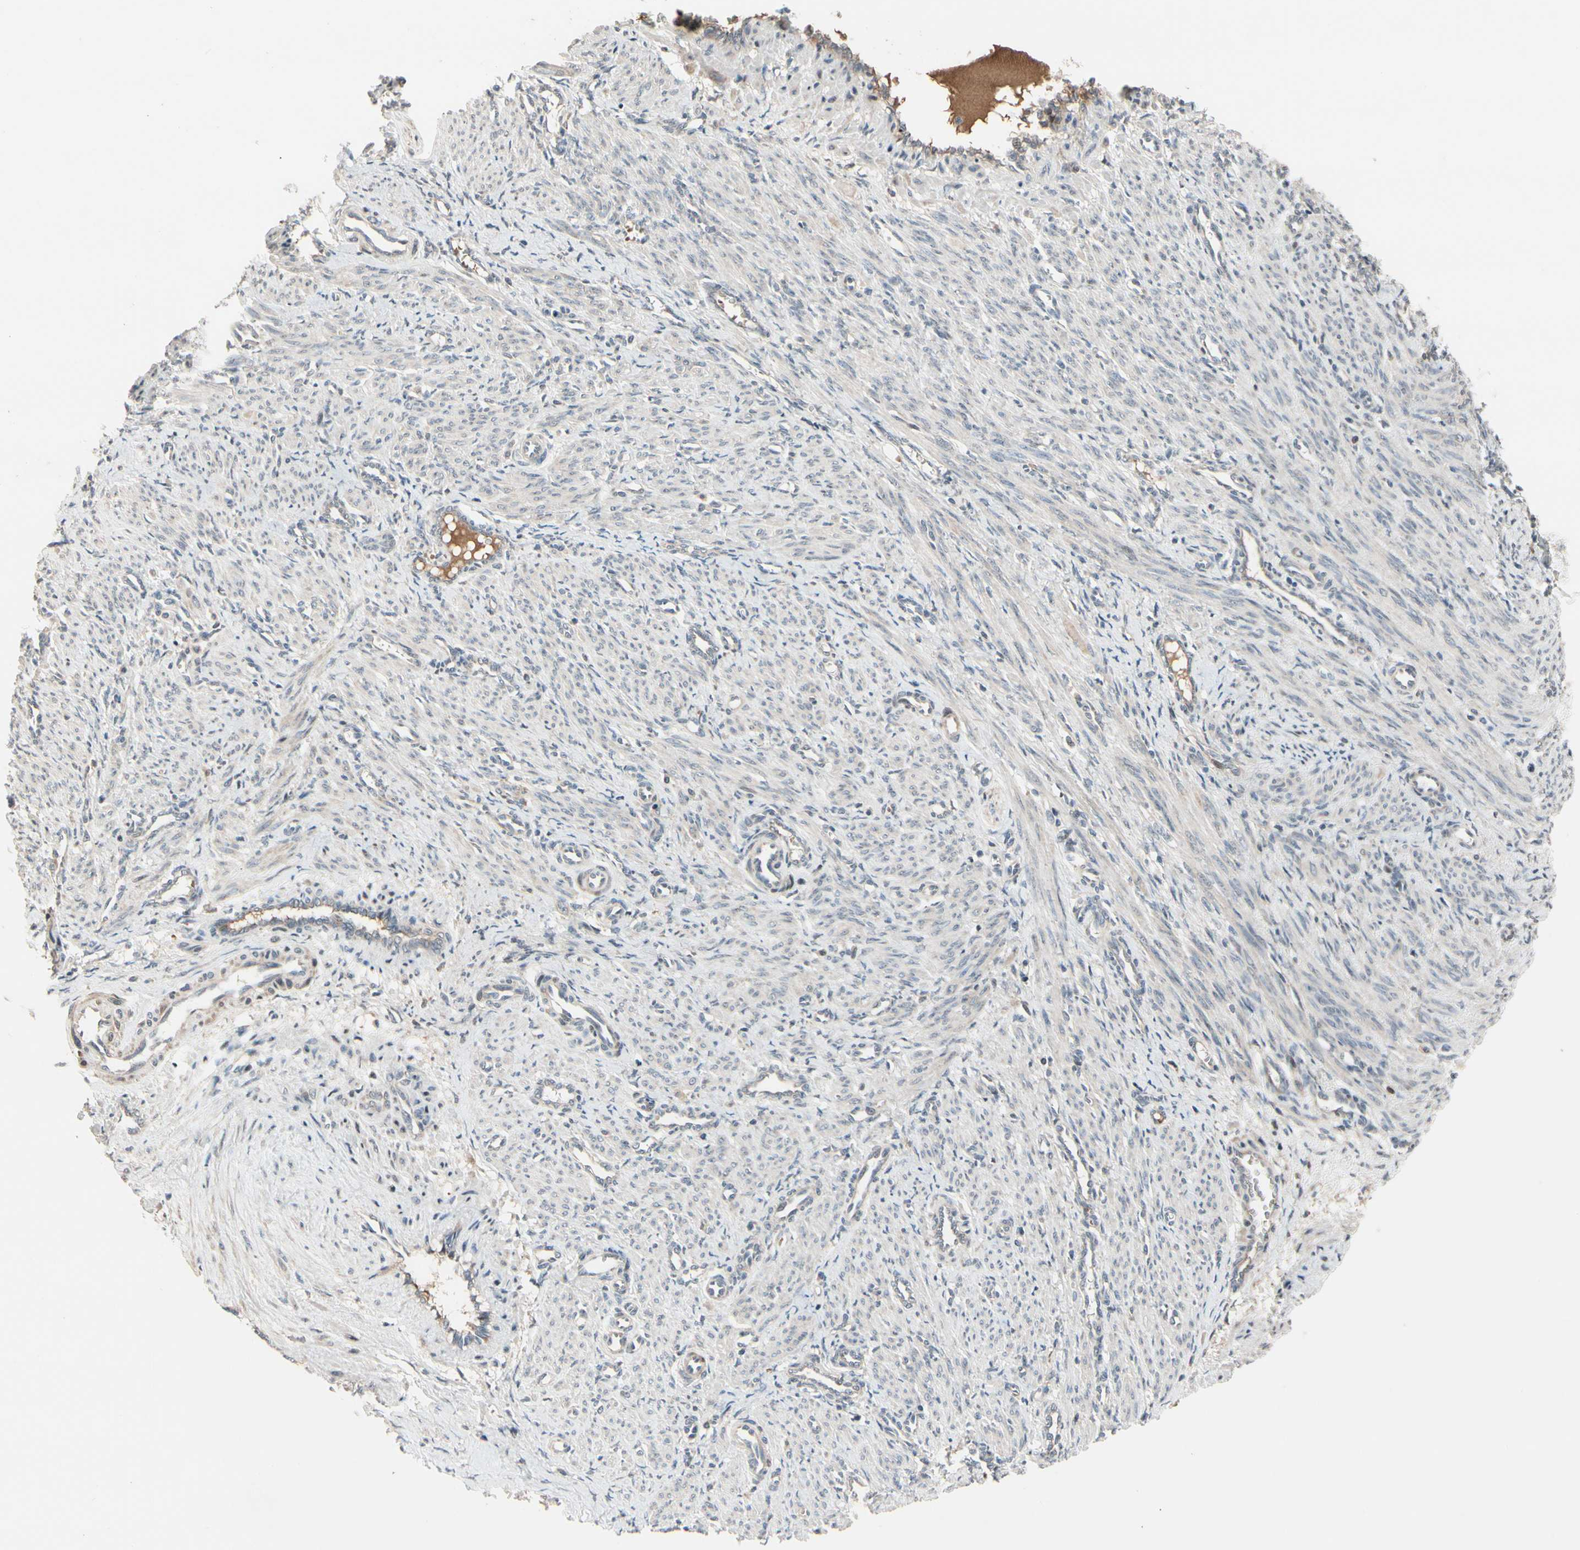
{"staining": {"intensity": "negative", "quantity": "none", "location": "none"}, "tissue": "smooth muscle", "cell_type": "Smooth muscle cells", "image_type": "normal", "snomed": [{"axis": "morphology", "description": "Normal tissue, NOS"}, {"axis": "topography", "description": "Endometrium"}], "caption": "This is a micrograph of IHC staining of normal smooth muscle, which shows no staining in smooth muscle cells. Nuclei are stained in blue.", "gene": "SNX29", "patient": {"sex": "female", "age": 33}}